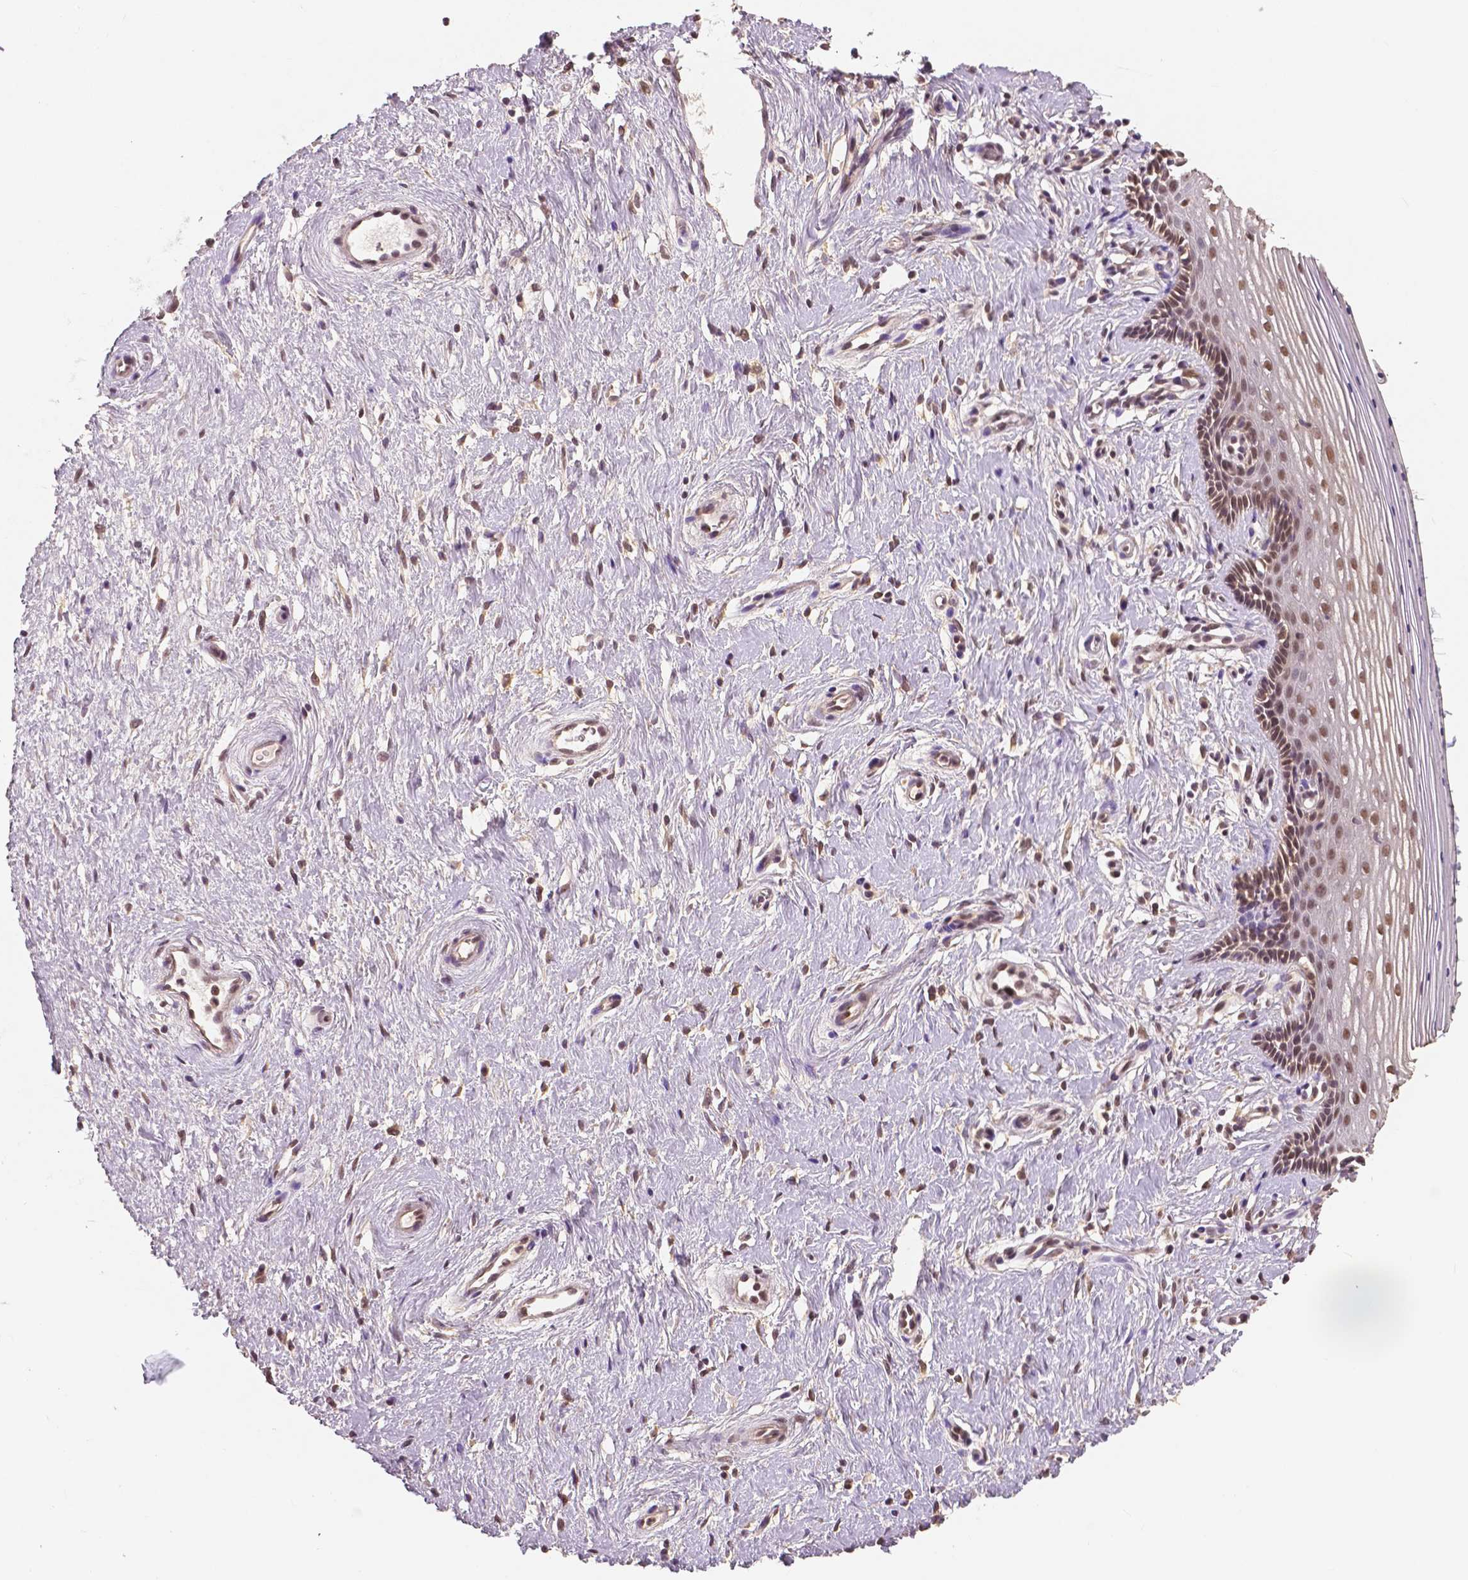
{"staining": {"intensity": "moderate", "quantity": "25%-75%", "location": "nuclear"}, "tissue": "vagina", "cell_type": "Squamous epithelial cells", "image_type": "normal", "snomed": [{"axis": "morphology", "description": "Normal tissue, NOS"}, {"axis": "topography", "description": "Vagina"}], "caption": "Immunohistochemistry staining of unremarkable vagina, which shows medium levels of moderate nuclear staining in approximately 25%-75% of squamous epithelial cells indicating moderate nuclear protein expression. The staining was performed using DAB (3,3'-diaminobenzidine) (brown) for protein detection and nuclei were counterstained in hematoxylin (blue).", "gene": "MAP1LC3B", "patient": {"sex": "female", "age": 42}}